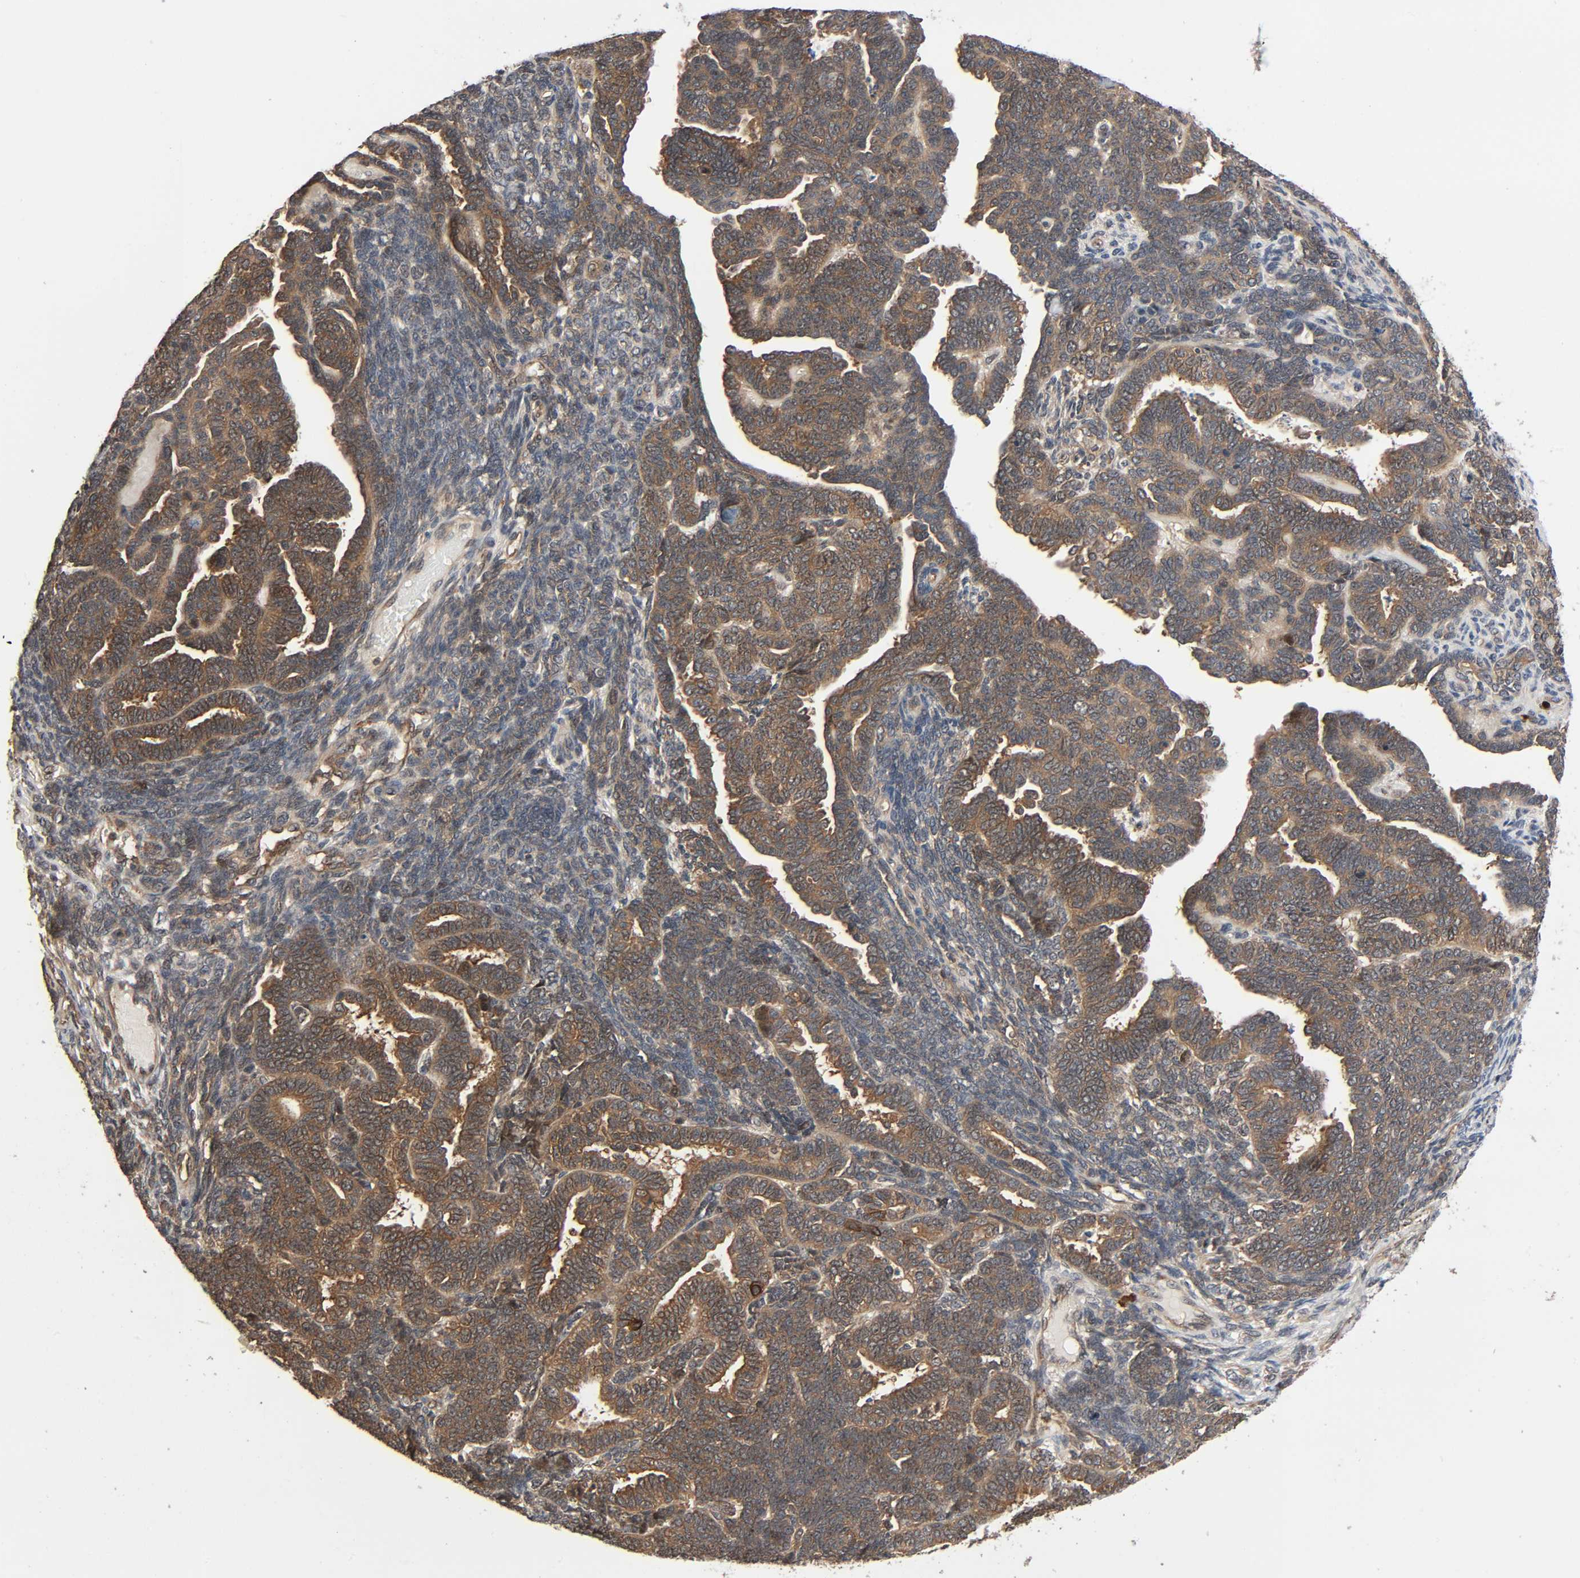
{"staining": {"intensity": "moderate", "quantity": ">75%", "location": "cytoplasmic/membranous"}, "tissue": "endometrial cancer", "cell_type": "Tumor cells", "image_type": "cancer", "snomed": [{"axis": "morphology", "description": "Neoplasm, malignant, NOS"}, {"axis": "topography", "description": "Endometrium"}], "caption": "This image displays immunohistochemistry staining of endometrial cancer, with medium moderate cytoplasmic/membranous expression in approximately >75% of tumor cells.", "gene": "PPP2R1B", "patient": {"sex": "female", "age": 74}}